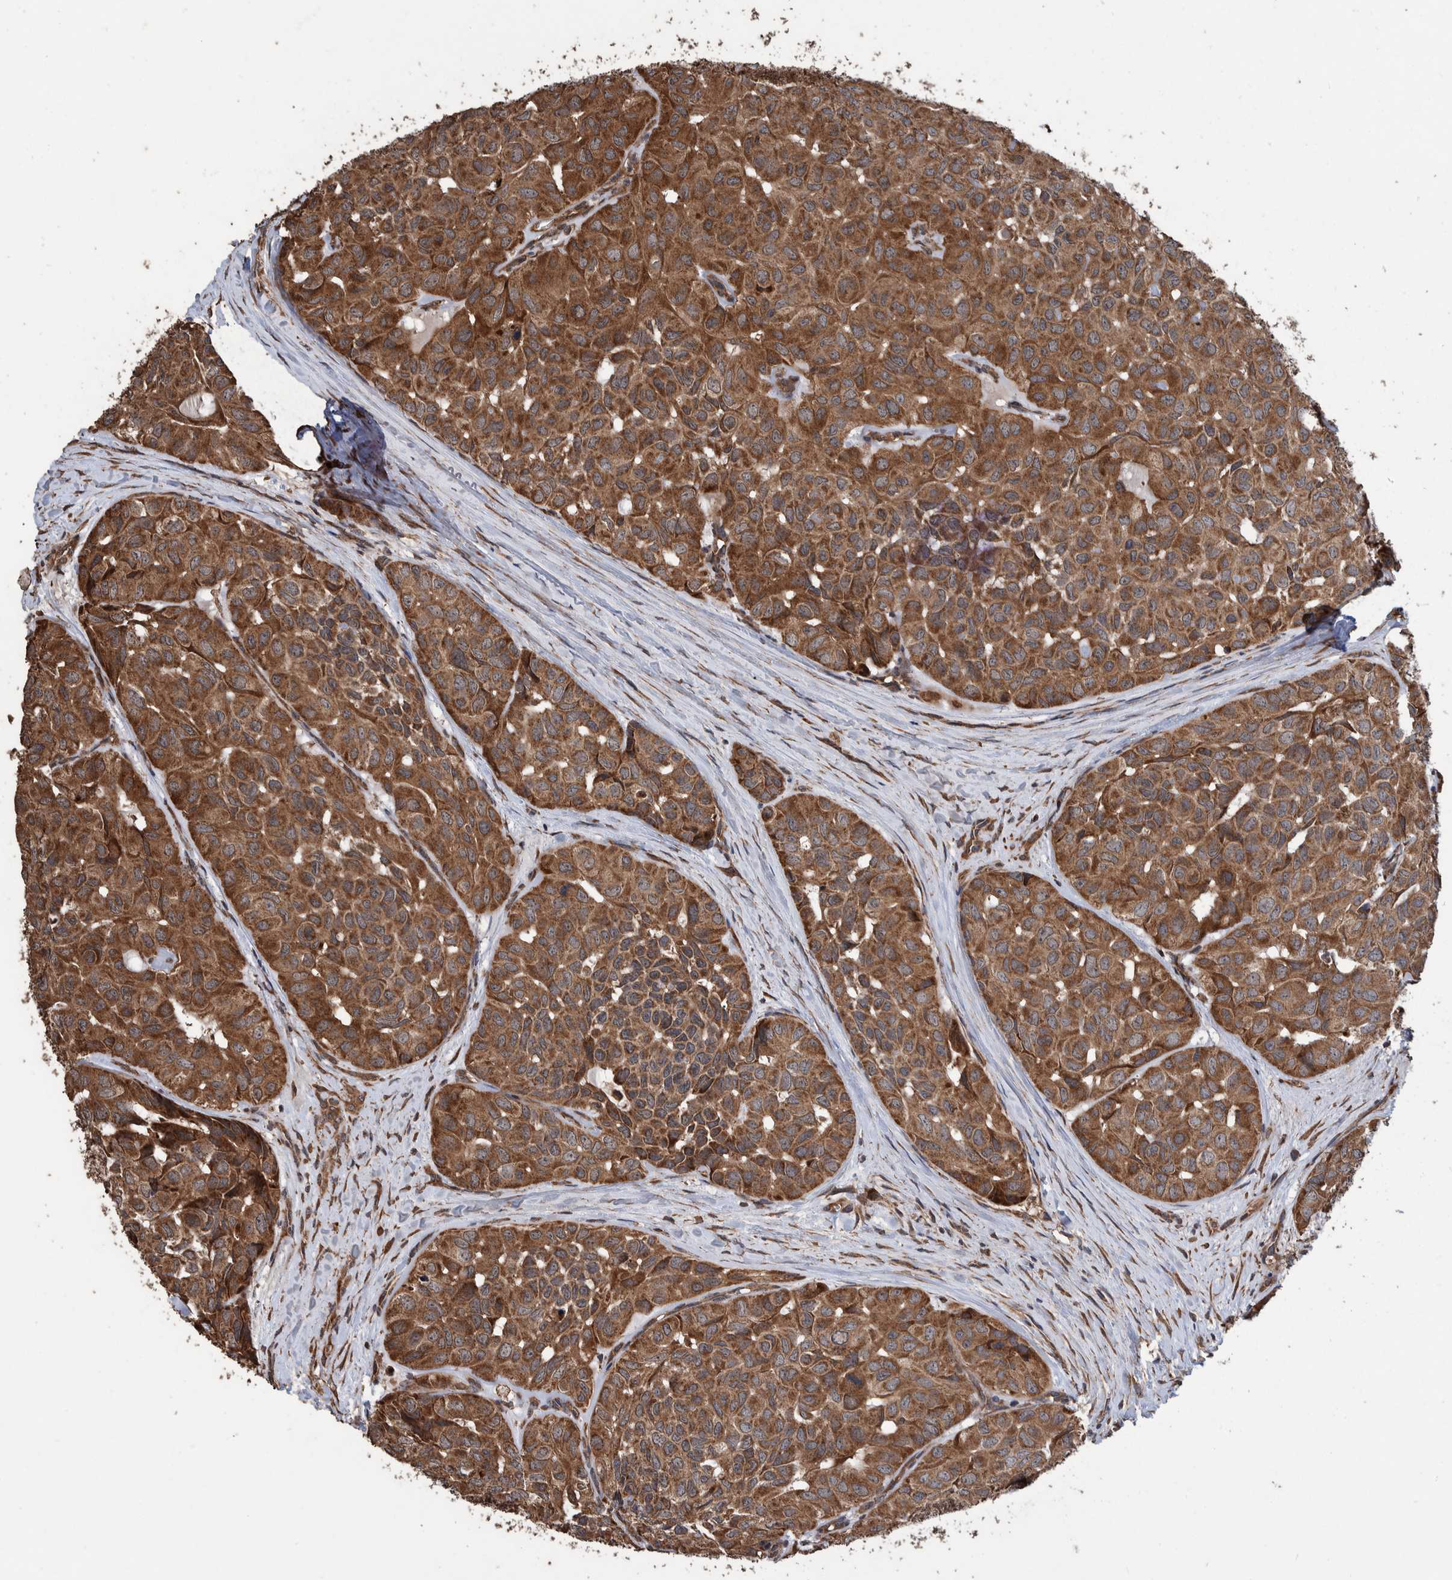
{"staining": {"intensity": "strong", "quantity": ">75%", "location": "cytoplasmic/membranous"}, "tissue": "head and neck cancer", "cell_type": "Tumor cells", "image_type": "cancer", "snomed": [{"axis": "morphology", "description": "Adenocarcinoma, NOS"}, {"axis": "topography", "description": "Salivary gland, NOS"}, {"axis": "topography", "description": "Head-Neck"}], "caption": "IHC of head and neck adenocarcinoma reveals high levels of strong cytoplasmic/membranous positivity in approximately >75% of tumor cells. The staining is performed using DAB (3,3'-diaminobenzidine) brown chromogen to label protein expression. The nuclei are counter-stained blue using hematoxylin.", "gene": "TRIM16", "patient": {"sex": "female", "age": 76}}